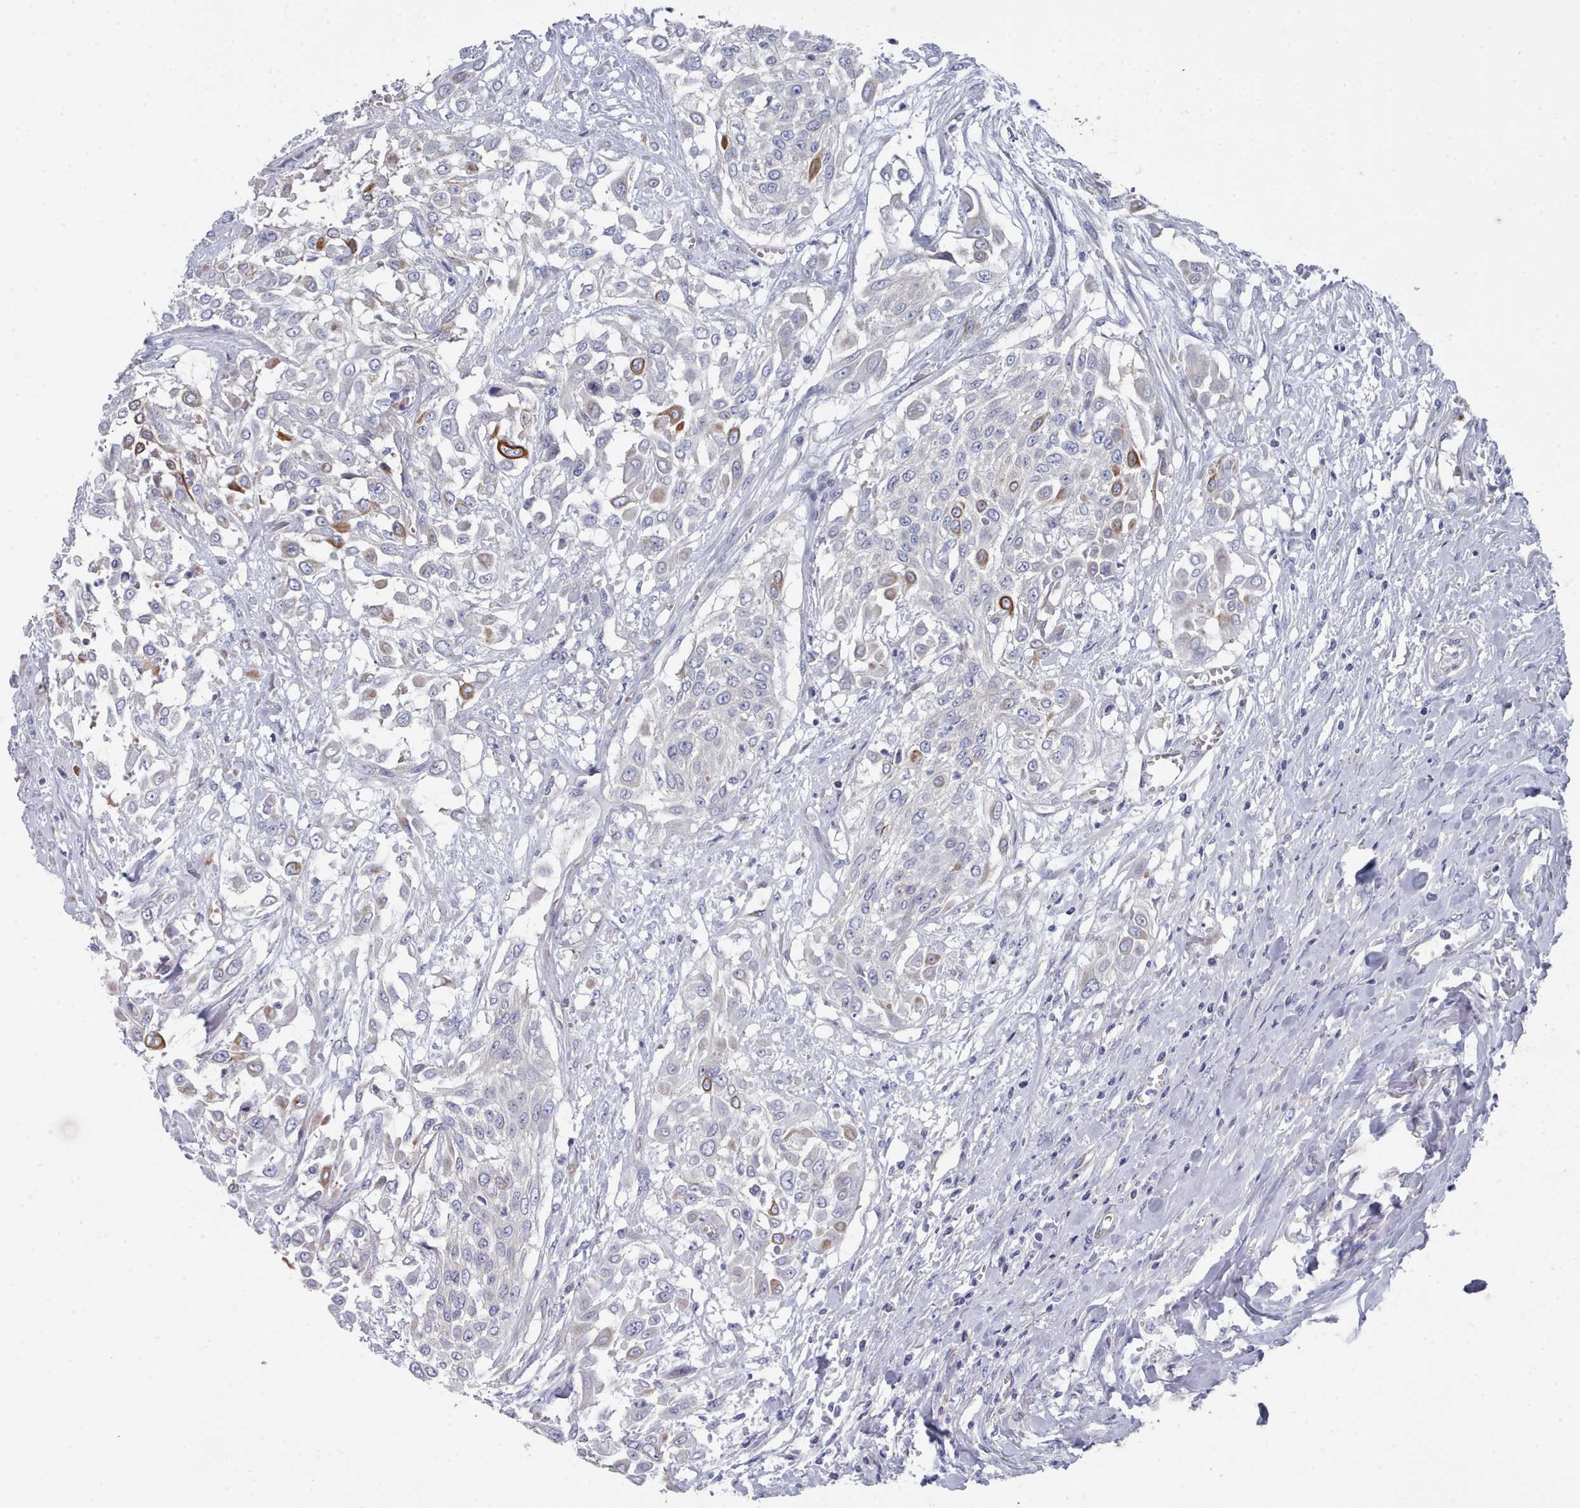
{"staining": {"intensity": "strong", "quantity": "<25%", "location": "cytoplasmic/membranous"}, "tissue": "urothelial cancer", "cell_type": "Tumor cells", "image_type": "cancer", "snomed": [{"axis": "morphology", "description": "Urothelial carcinoma, High grade"}, {"axis": "topography", "description": "Urinary bladder"}], "caption": "Protein analysis of urothelial carcinoma (high-grade) tissue reveals strong cytoplasmic/membranous staining in approximately <25% of tumor cells. Nuclei are stained in blue.", "gene": "PDE4C", "patient": {"sex": "male", "age": 57}}